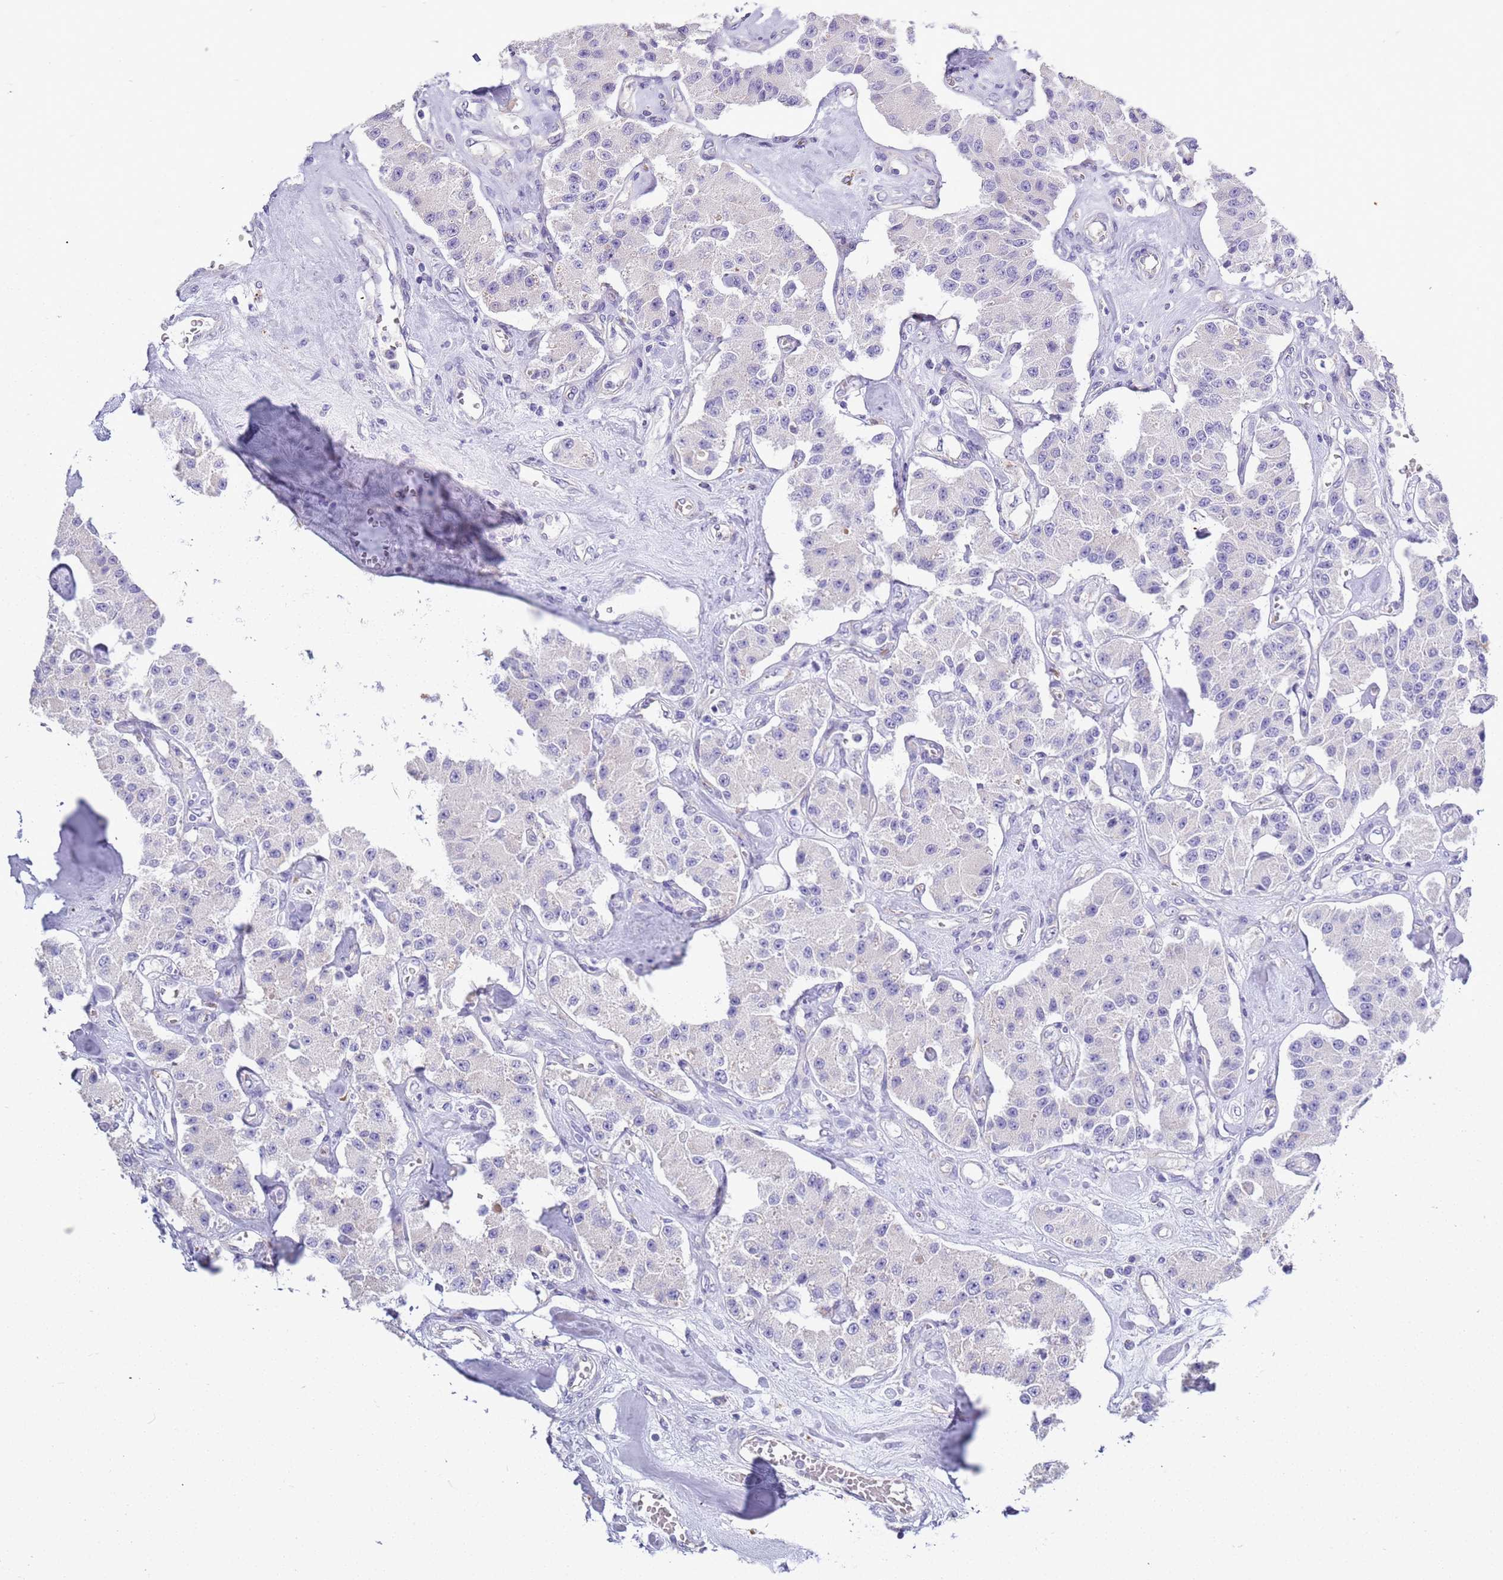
{"staining": {"intensity": "negative", "quantity": "none", "location": "none"}, "tissue": "carcinoid", "cell_type": "Tumor cells", "image_type": "cancer", "snomed": [{"axis": "morphology", "description": "Carcinoid, malignant, NOS"}, {"axis": "topography", "description": "Pancreas"}], "caption": "Tumor cells show no significant positivity in carcinoid (malignant).", "gene": "BRMS1L", "patient": {"sex": "male", "age": 41}}